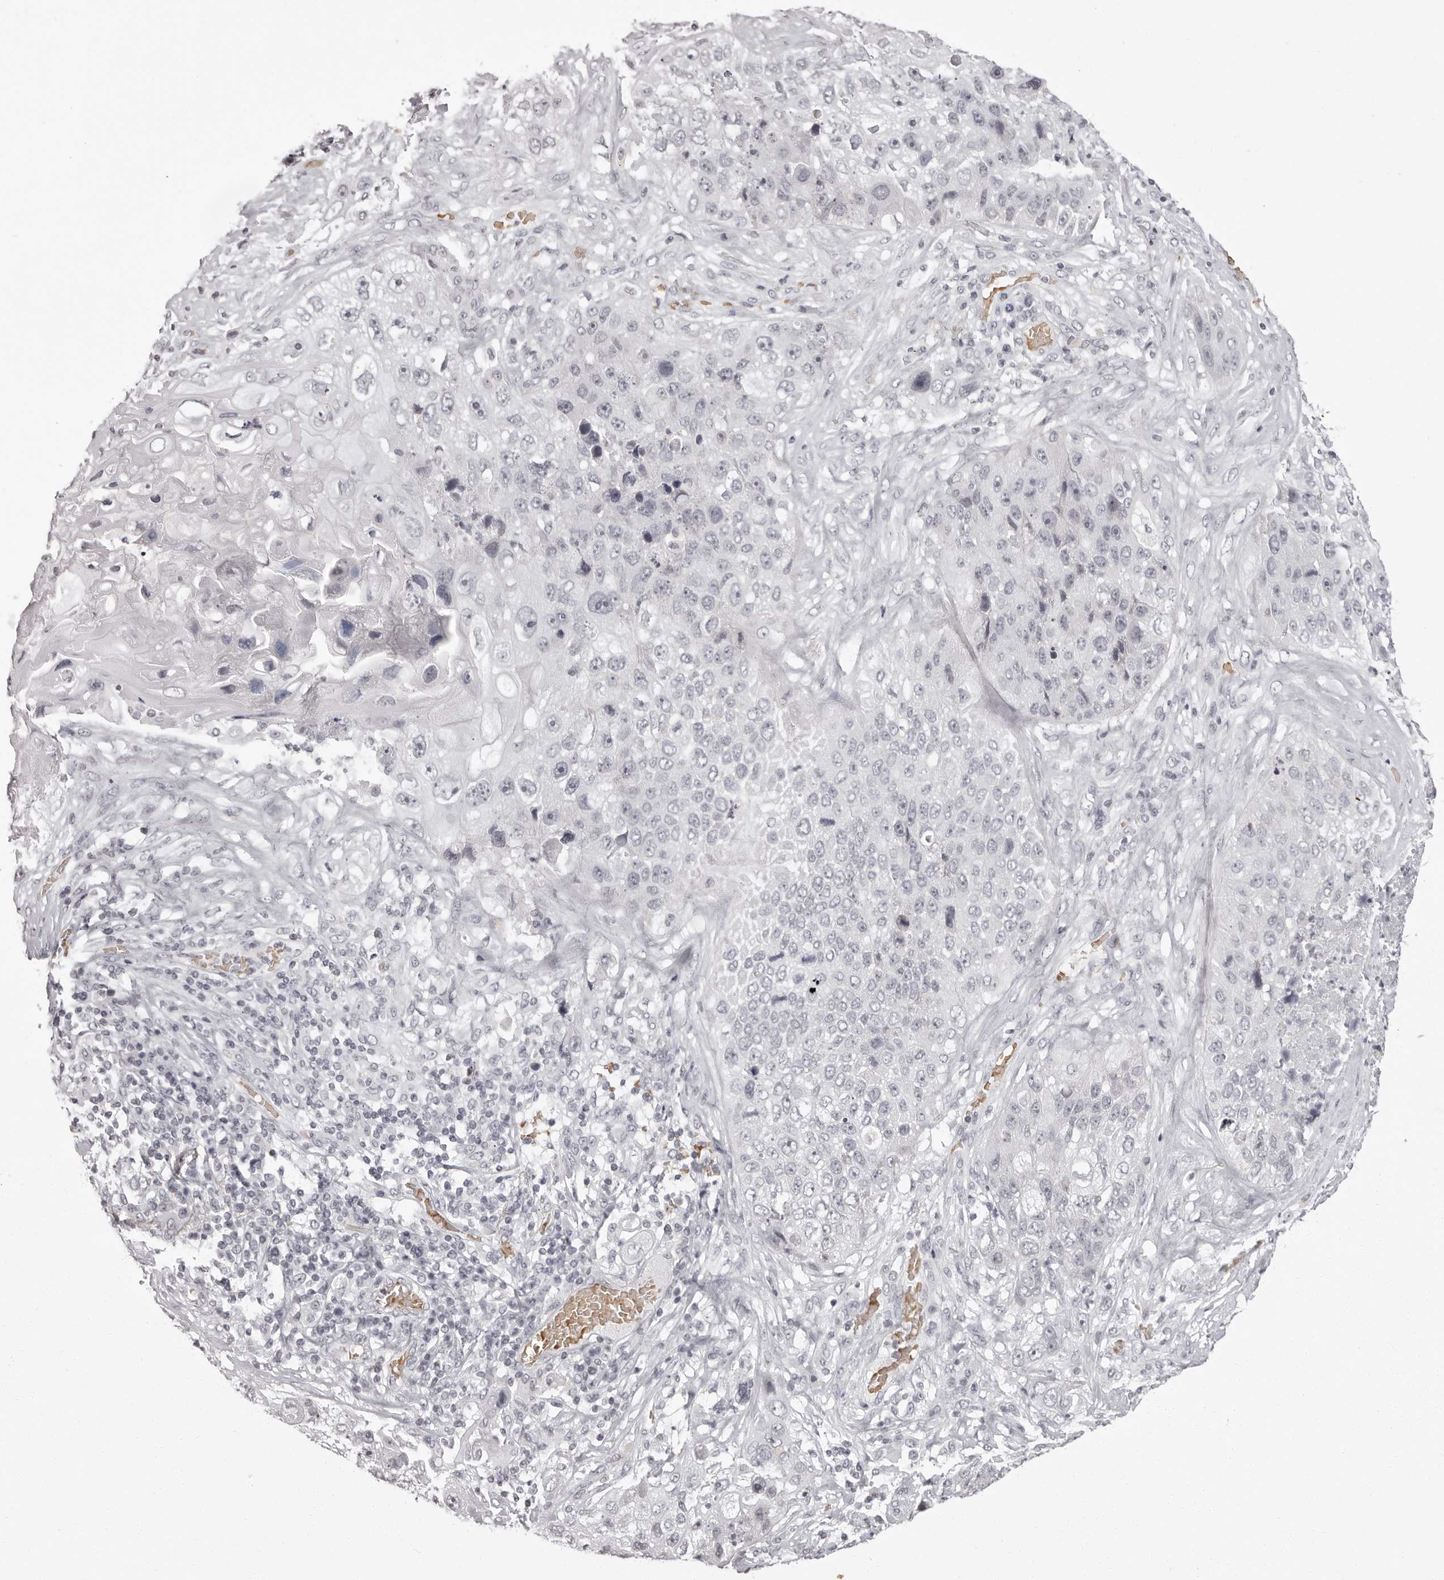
{"staining": {"intensity": "negative", "quantity": "none", "location": "none"}, "tissue": "lung cancer", "cell_type": "Tumor cells", "image_type": "cancer", "snomed": [{"axis": "morphology", "description": "Squamous cell carcinoma, NOS"}, {"axis": "topography", "description": "Lung"}], "caption": "Squamous cell carcinoma (lung) was stained to show a protein in brown. There is no significant staining in tumor cells.", "gene": "C8orf74", "patient": {"sex": "male", "age": 61}}